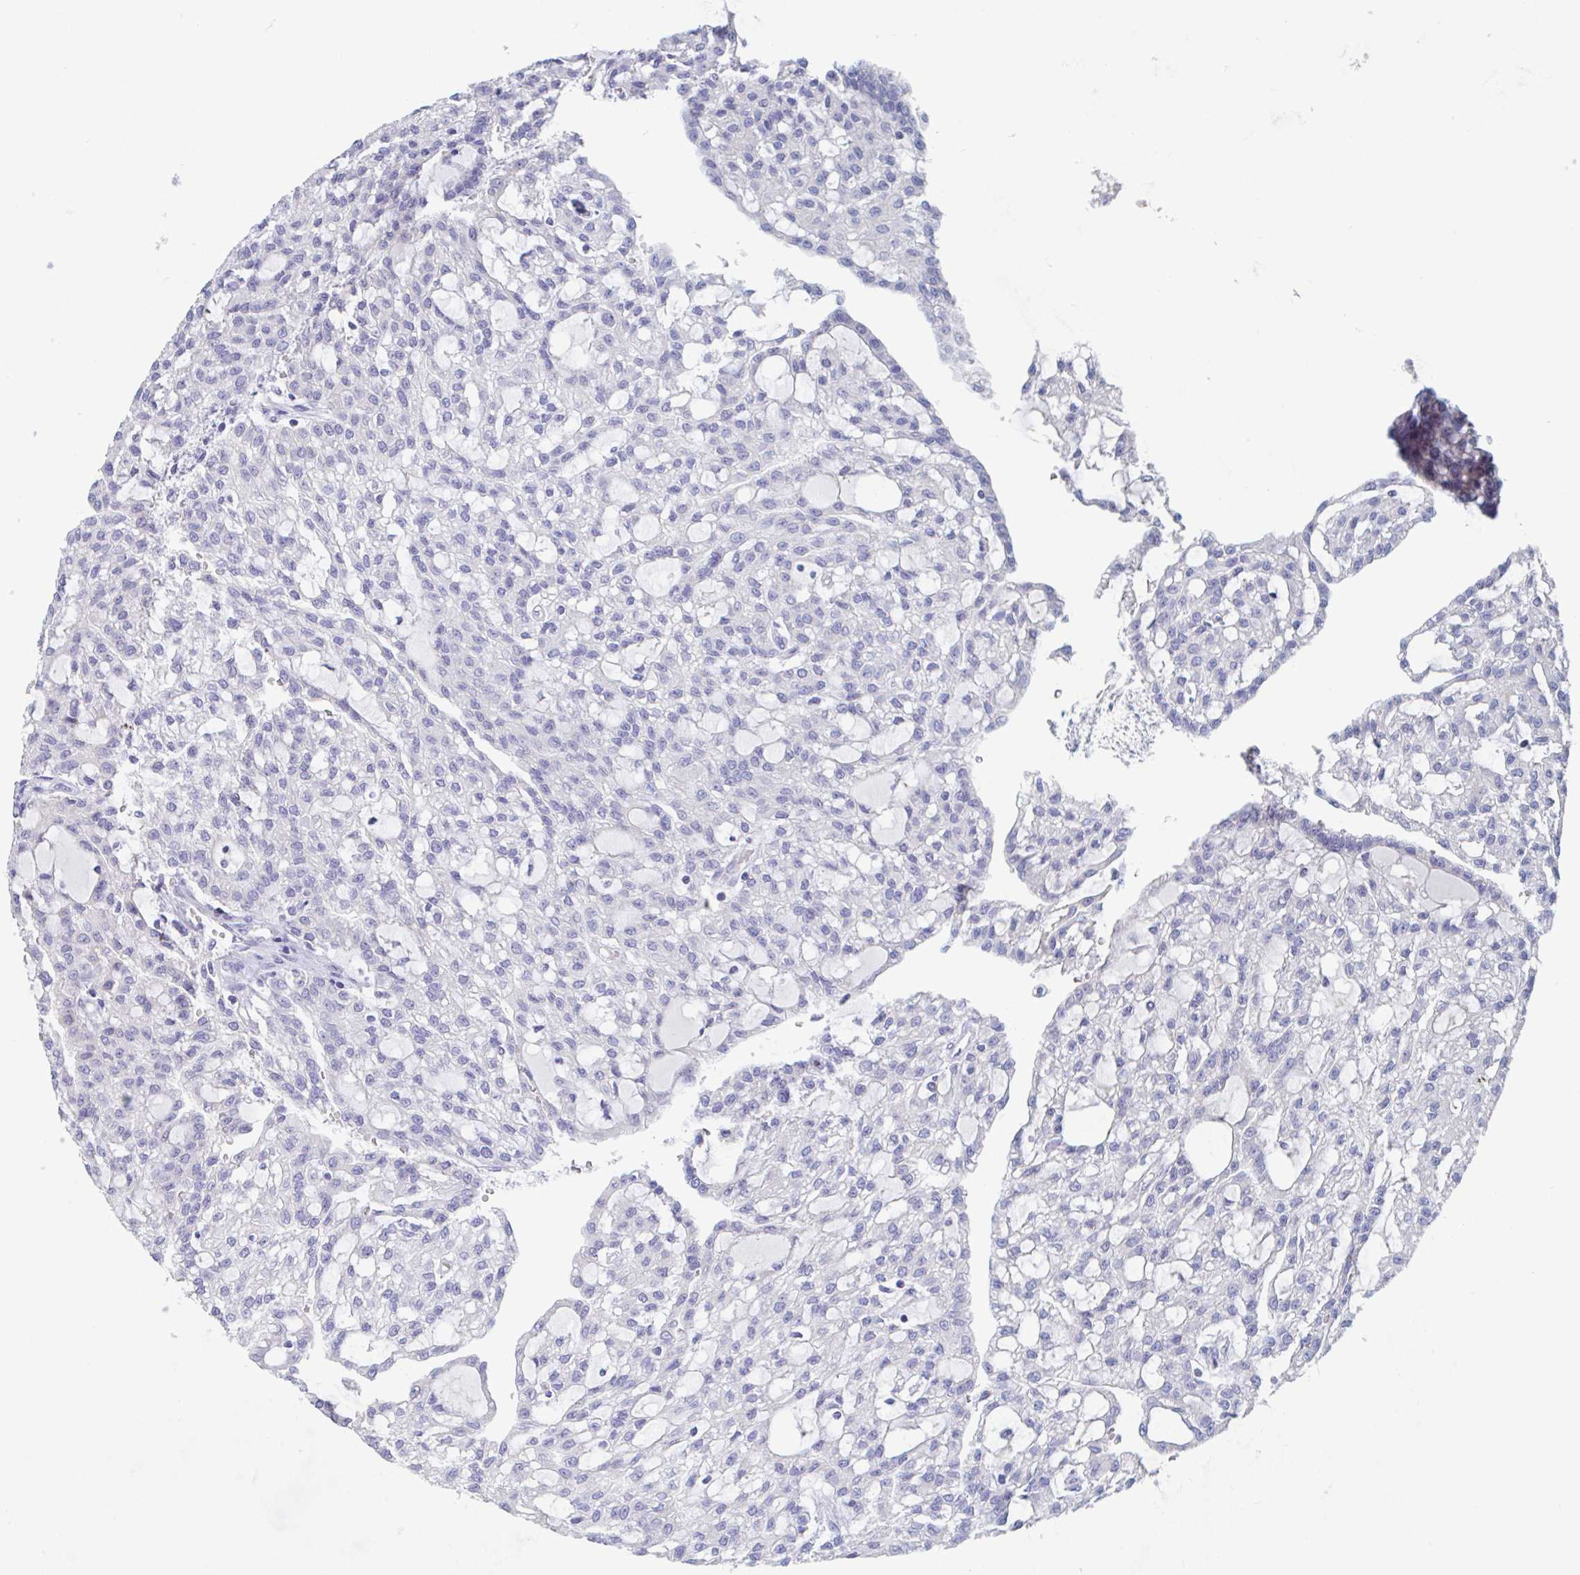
{"staining": {"intensity": "negative", "quantity": "none", "location": "none"}, "tissue": "renal cancer", "cell_type": "Tumor cells", "image_type": "cancer", "snomed": [{"axis": "morphology", "description": "Adenocarcinoma, NOS"}, {"axis": "topography", "description": "Kidney"}], "caption": "Renal cancer stained for a protein using immunohistochemistry reveals no staining tumor cells.", "gene": "UNKL", "patient": {"sex": "male", "age": 63}}